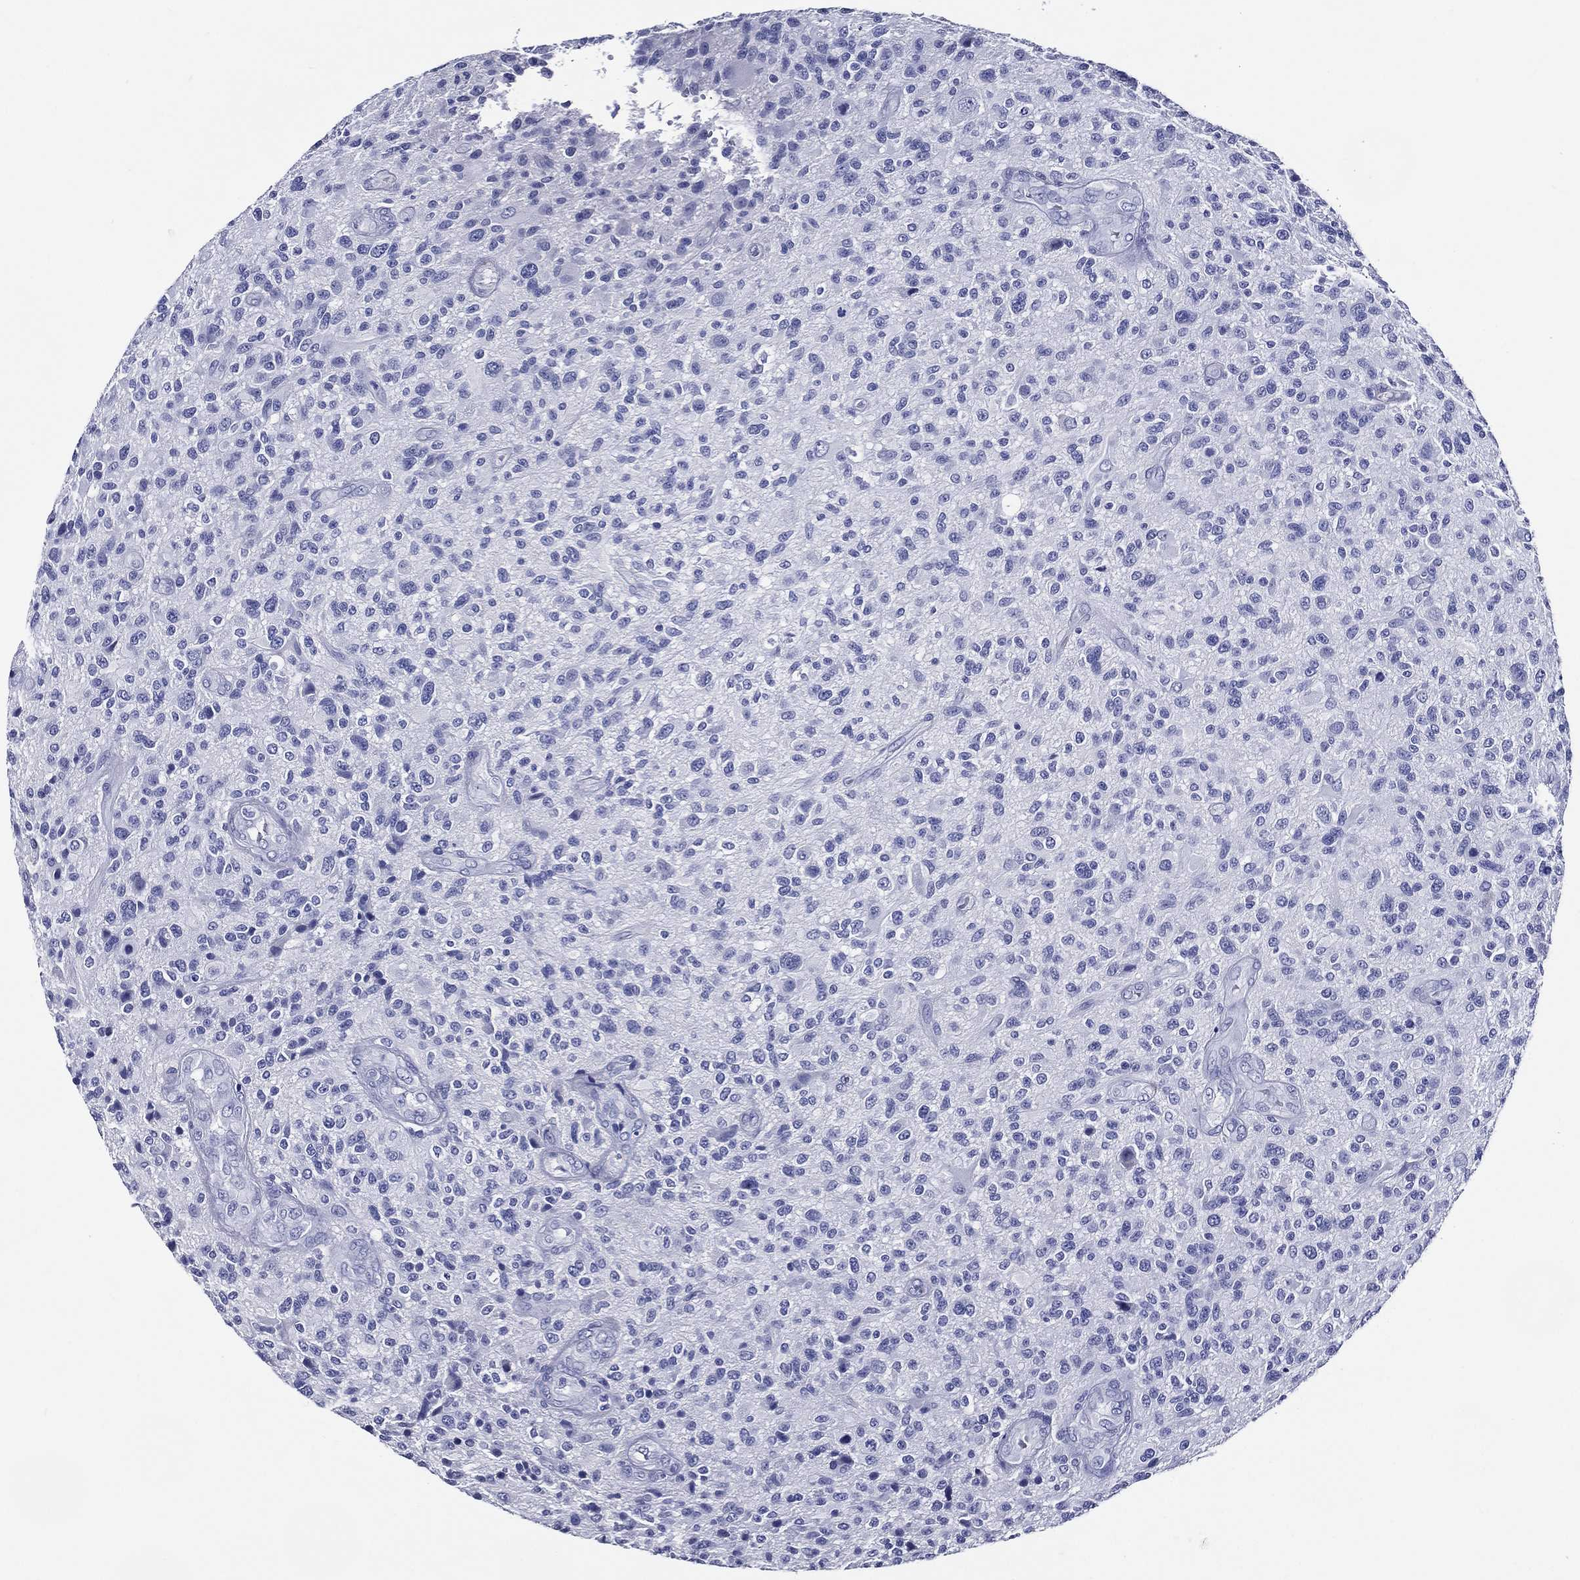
{"staining": {"intensity": "negative", "quantity": "none", "location": "none"}, "tissue": "glioma", "cell_type": "Tumor cells", "image_type": "cancer", "snomed": [{"axis": "morphology", "description": "Glioma, malignant, High grade"}, {"axis": "topography", "description": "Brain"}], "caption": "Immunohistochemistry (IHC) of human glioma reveals no positivity in tumor cells. (Stains: DAB (3,3'-diaminobenzidine) immunohistochemistry with hematoxylin counter stain, Microscopy: brightfield microscopy at high magnification).", "gene": "ACE2", "patient": {"sex": "male", "age": 47}}